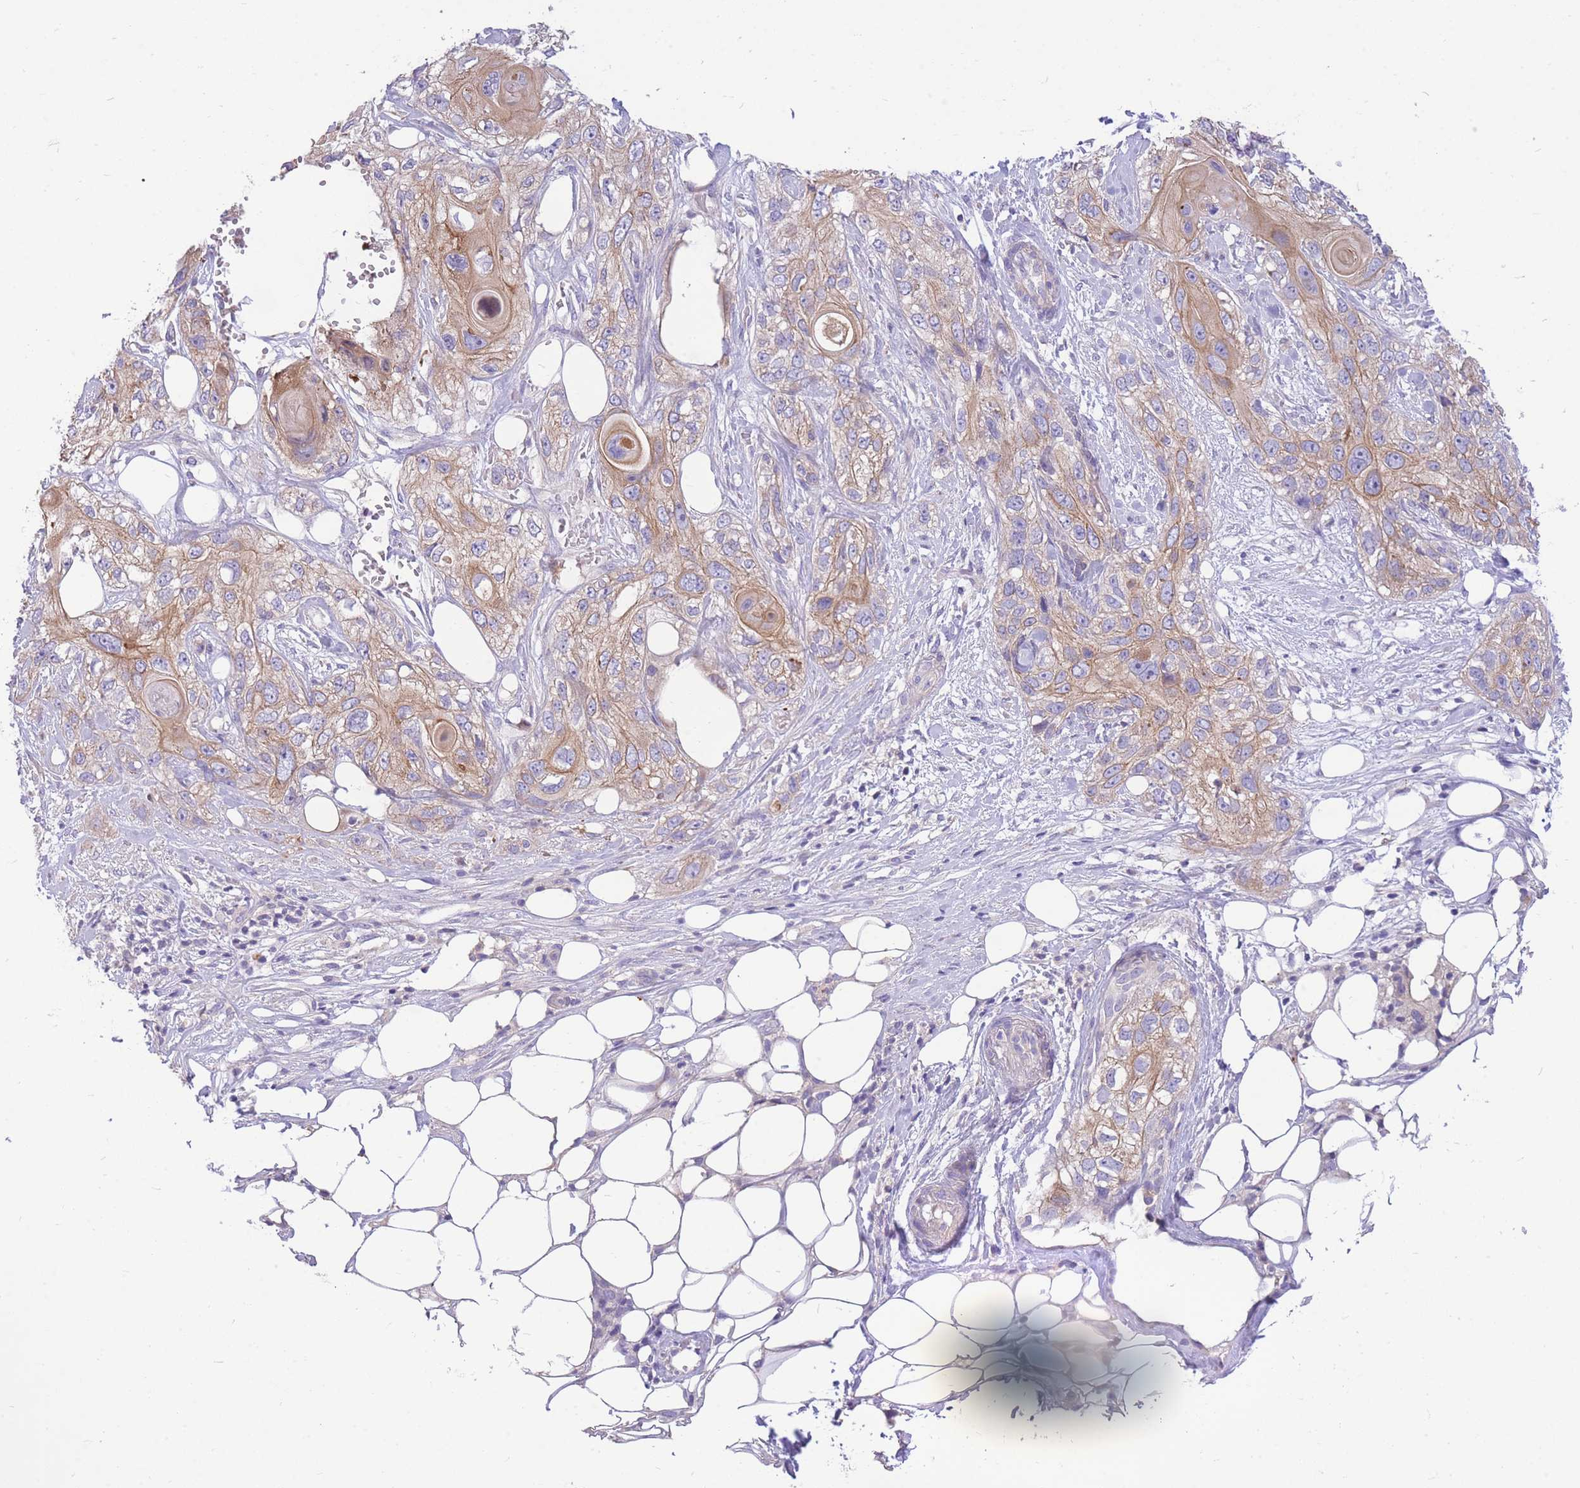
{"staining": {"intensity": "moderate", "quantity": "25%-75%", "location": "cytoplasmic/membranous"}, "tissue": "skin cancer", "cell_type": "Tumor cells", "image_type": "cancer", "snomed": [{"axis": "morphology", "description": "Normal tissue, NOS"}, {"axis": "morphology", "description": "Squamous cell carcinoma, NOS"}, {"axis": "topography", "description": "Skin"}], "caption": "Skin cancer stained with a protein marker shows moderate staining in tumor cells.", "gene": "OR5T1", "patient": {"sex": "male", "age": 72}}